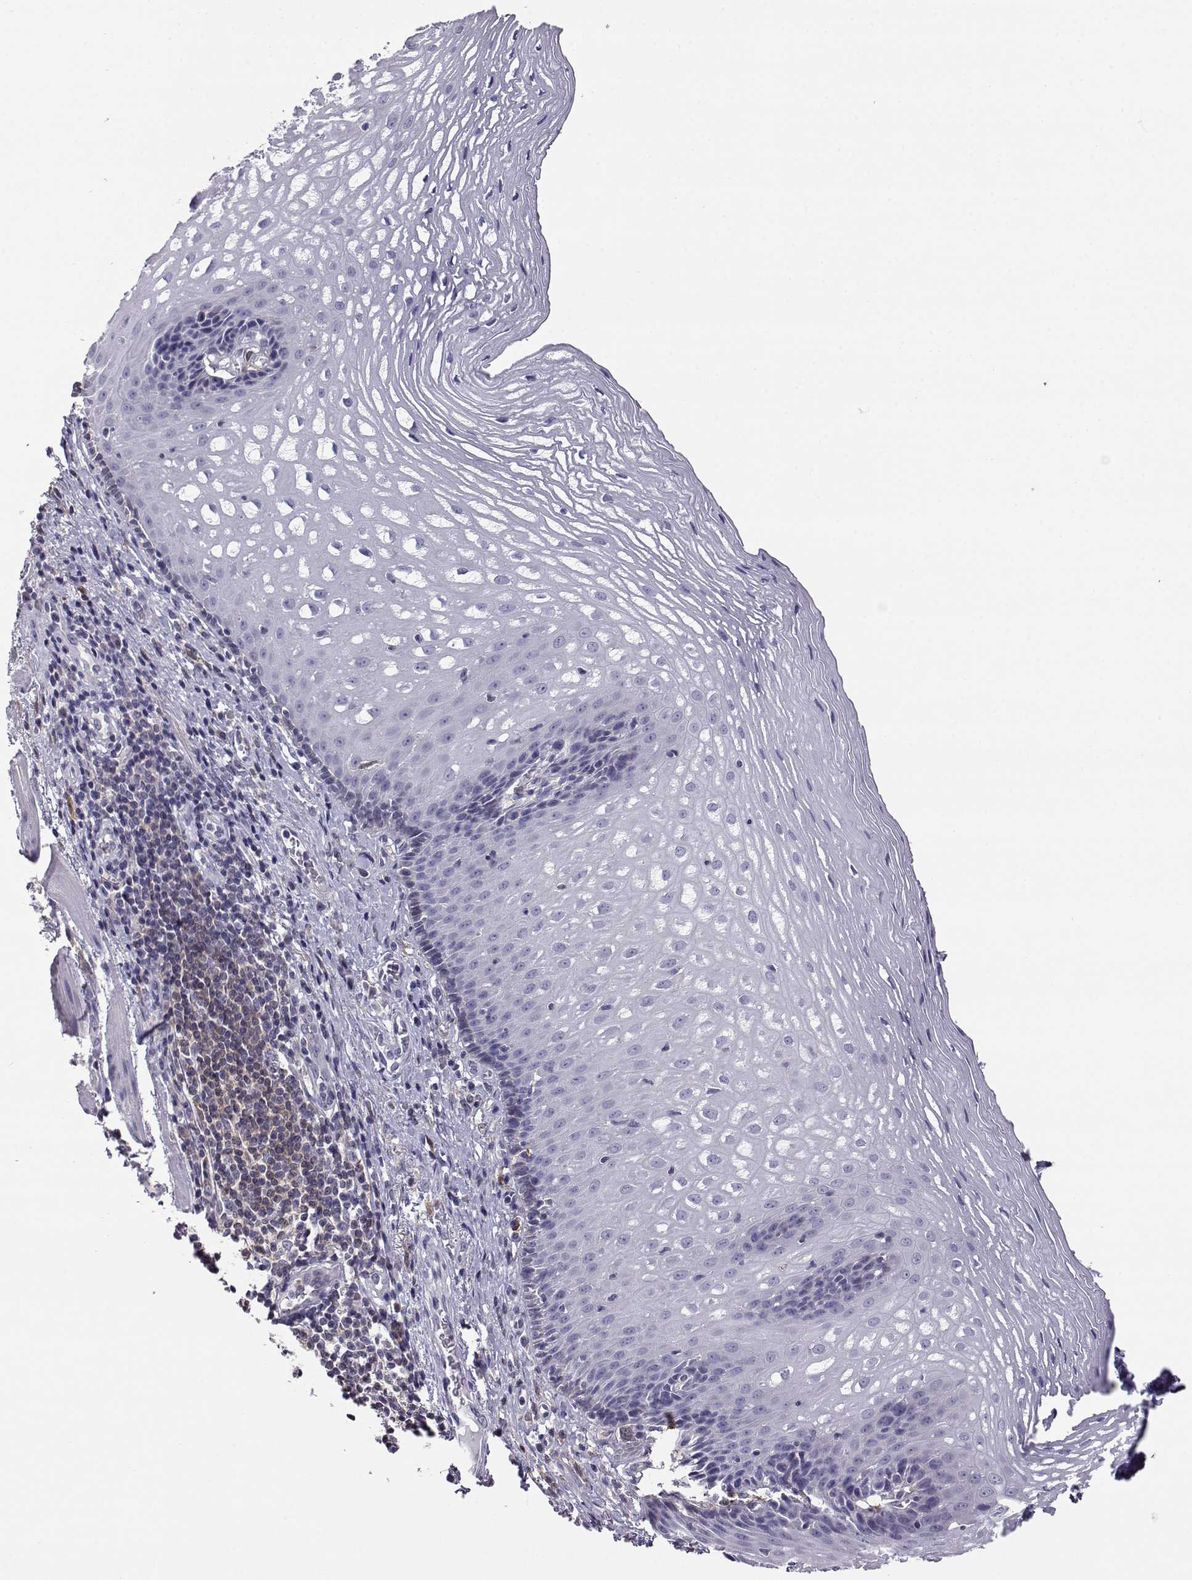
{"staining": {"intensity": "negative", "quantity": "none", "location": "none"}, "tissue": "esophagus", "cell_type": "Squamous epithelial cells", "image_type": "normal", "snomed": [{"axis": "morphology", "description": "Normal tissue, NOS"}, {"axis": "topography", "description": "Esophagus"}], "caption": "The histopathology image displays no staining of squamous epithelial cells in normal esophagus.", "gene": "AKR1B1", "patient": {"sex": "male", "age": 76}}